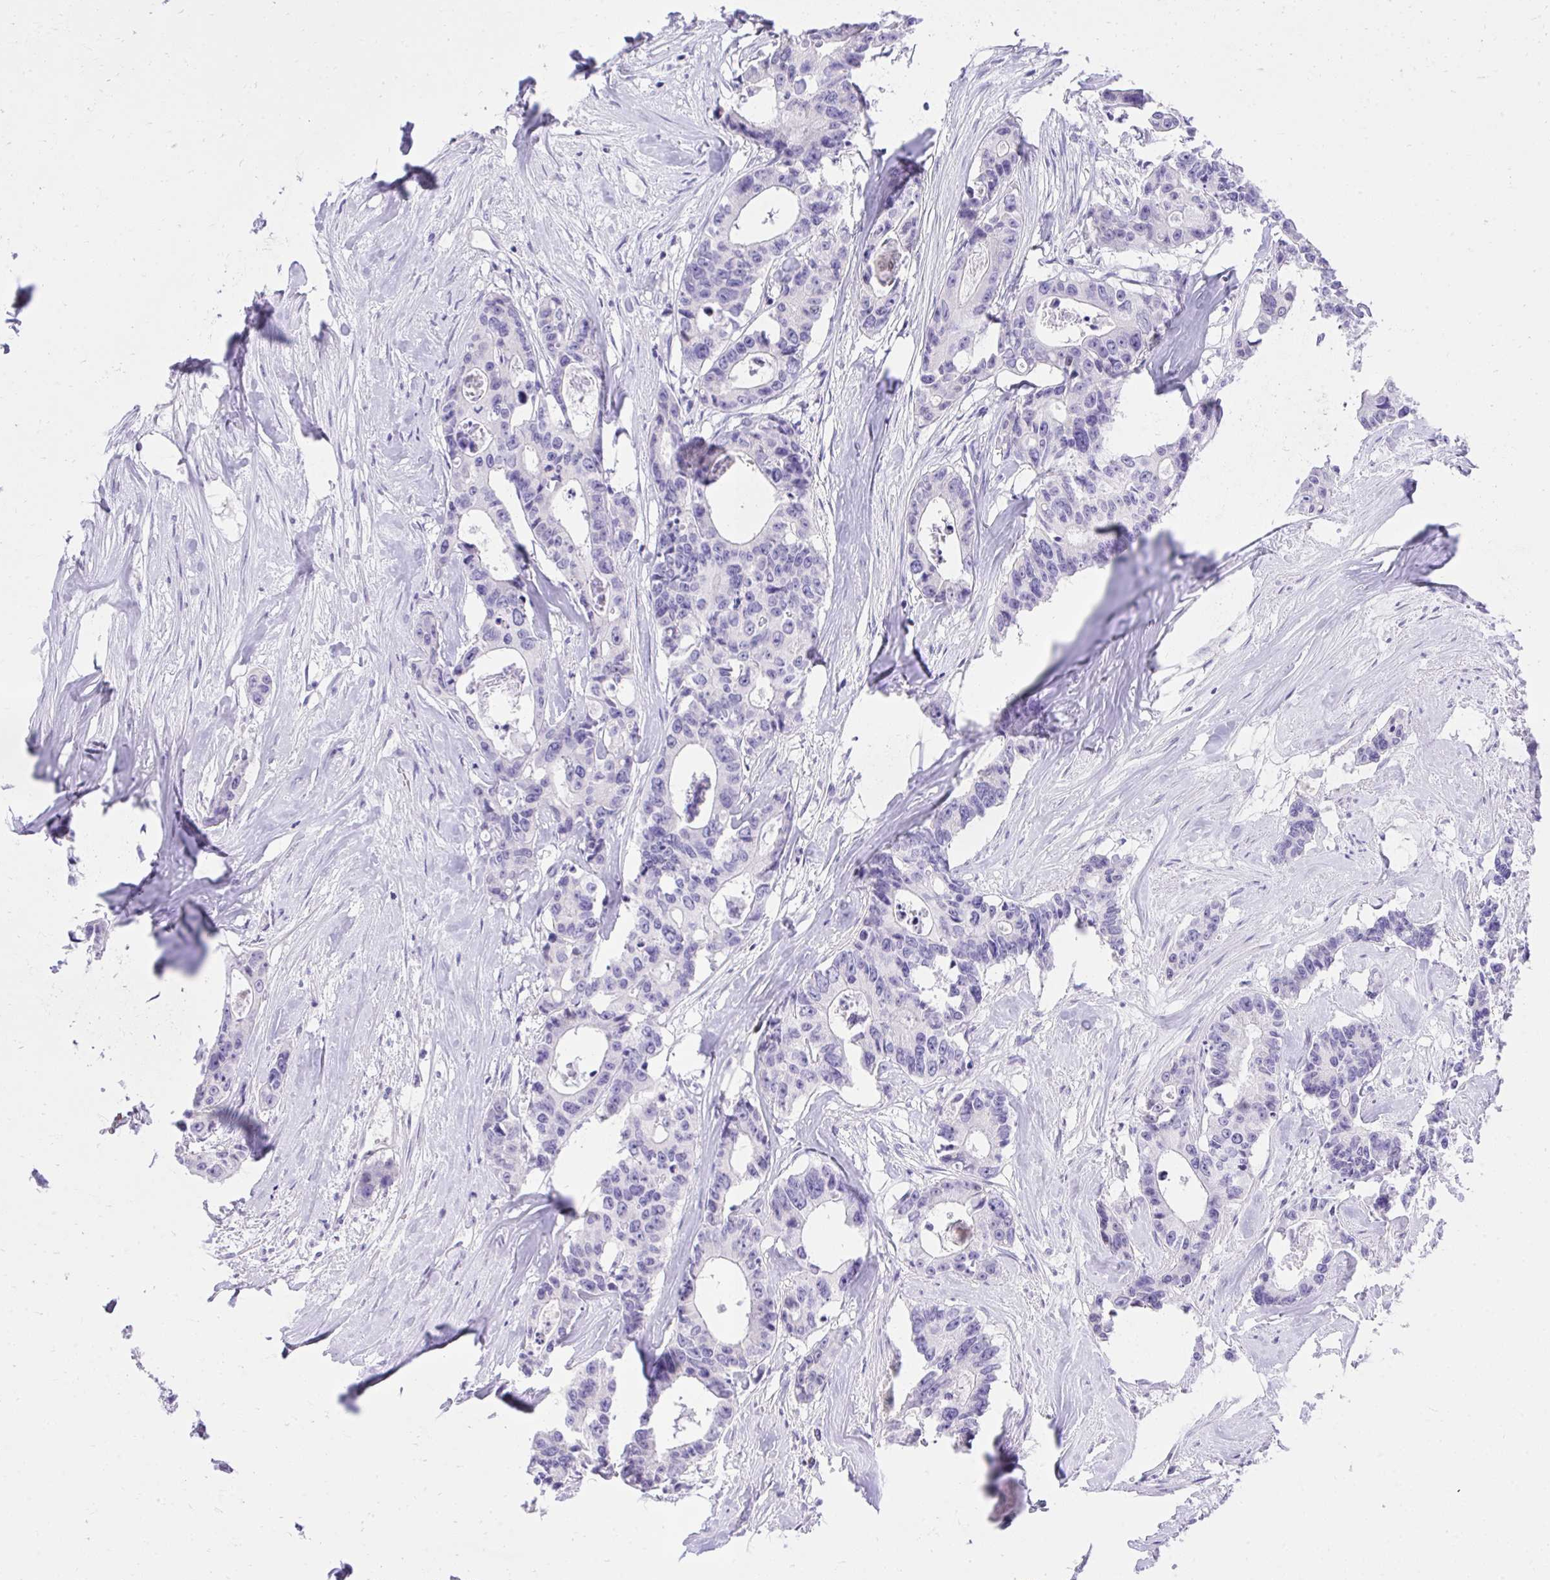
{"staining": {"intensity": "negative", "quantity": "none", "location": "none"}, "tissue": "colorectal cancer", "cell_type": "Tumor cells", "image_type": "cancer", "snomed": [{"axis": "morphology", "description": "Adenocarcinoma, NOS"}, {"axis": "topography", "description": "Rectum"}], "caption": "This histopathology image is of adenocarcinoma (colorectal) stained with immunohistochemistry (IHC) to label a protein in brown with the nuclei are counter-stained blue. There is no staining in tumor cells. Brightfield microscopy of IHC stained with DAB (brown) and hematoxylin (blue), captured at high magnification.", "gene": "KCNN4", "patient": {"sex": "male", "age": 57}}